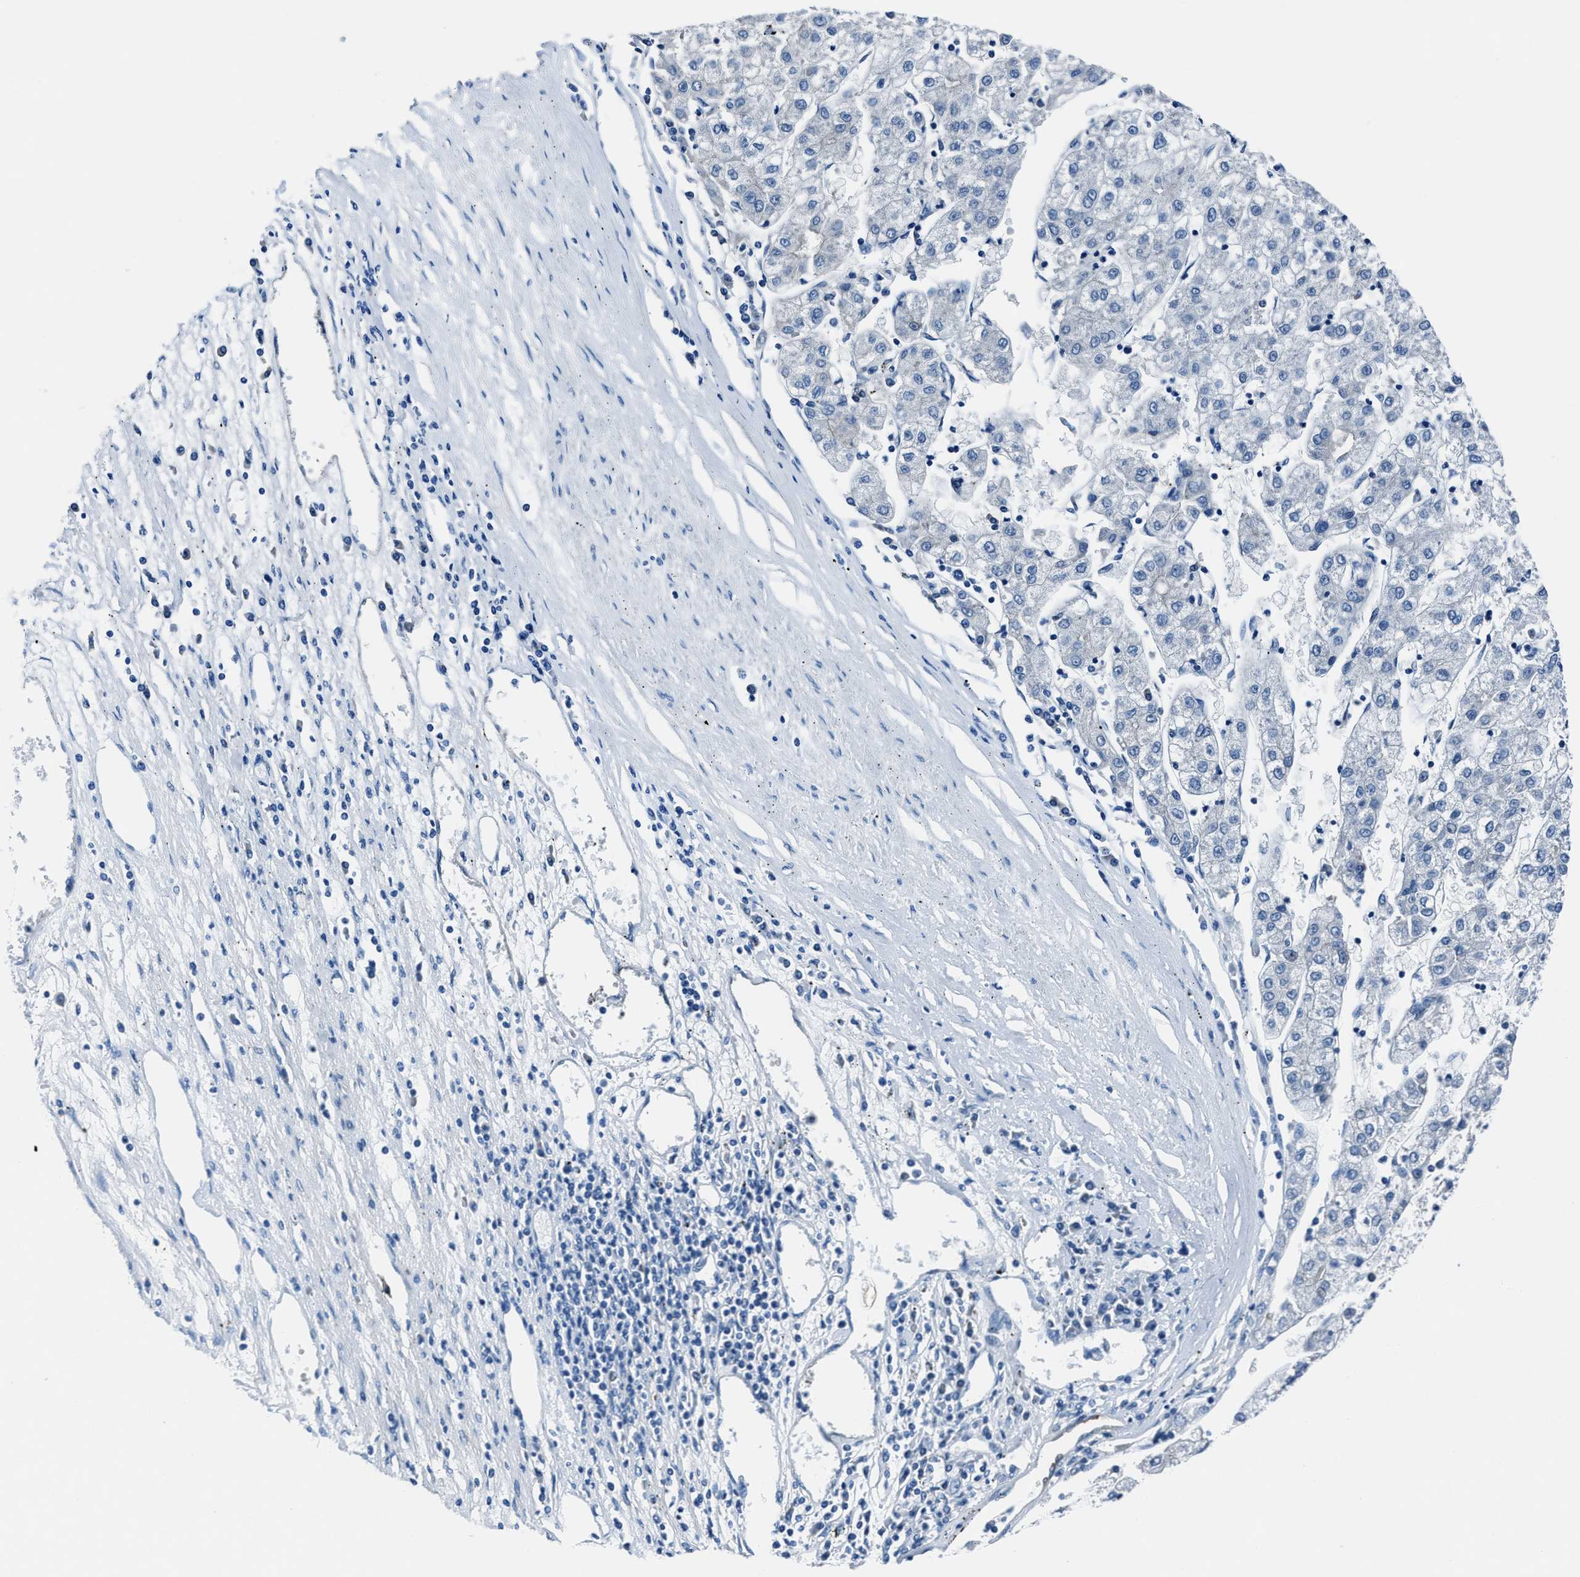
{"staining": {"intensity": "negative", "quantity": "none", "location": "none"}, "tissue": "liver cancer", "cell_type": "Tumor cells", "image_type": "cancer", "snomed": [{"axis": "morphology", "description": "Carcinoma, Hepatocellular, NOS"}, {"axis": "topography", "description": "Liver"}], "caption": "Immunohistochemical staining of hepatocellular carcinoma (liver) reveals no significant positivity in tumor cells. (Brightfield microscopy of DAB (3,3'-diaminobenzidine) immunohistochemistry (IHC) at high magnification).", "gene": "LMO7", "patient": {"sex": "male", "age": 72}}